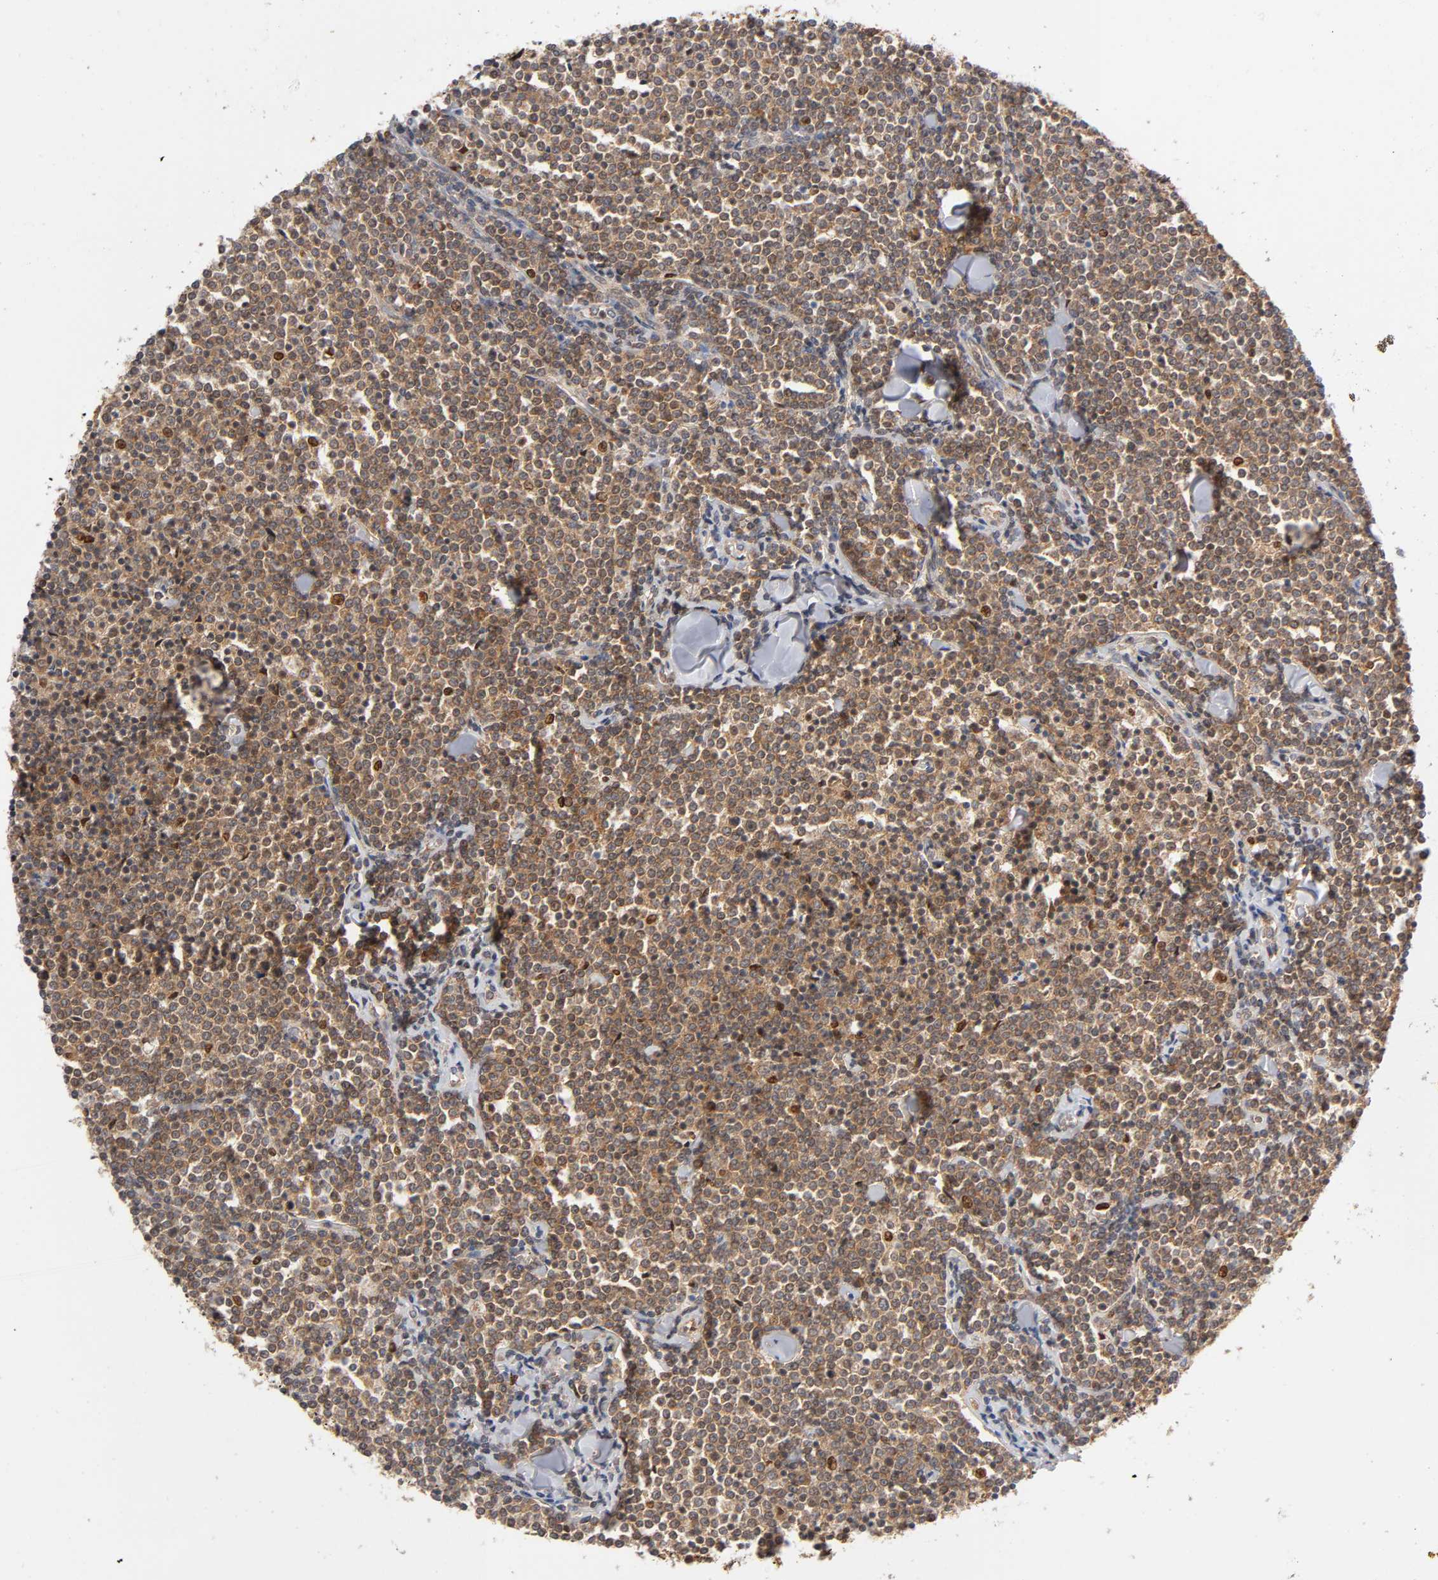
{"staining": {"intensity": "moderate", "quantity": ">75%", "location": "cytoplasmic/membranous"}, "tissue": "lymphoma", "cell_type": "Tumor cells", "image_type": "cancer", "snomed": [{"axis": "morphology", "description": "Malignant lymphoma, non-Hodgkin's type, Low grade"}, {"axis": "topography", "description": "Soft tissue"}], "caption": "IHC photomicrograph of neoplastic tissue: lymphoma stained using immunohistochemistry shows medium levels of moderate protein expression localized specifically in the cytoplasmic/membranous of tumor cells, appearing as a cytoplasmic/membranous brown color.", "gene": "PAFAH1B1", "patient": {"sex": "male", "age": 92}}